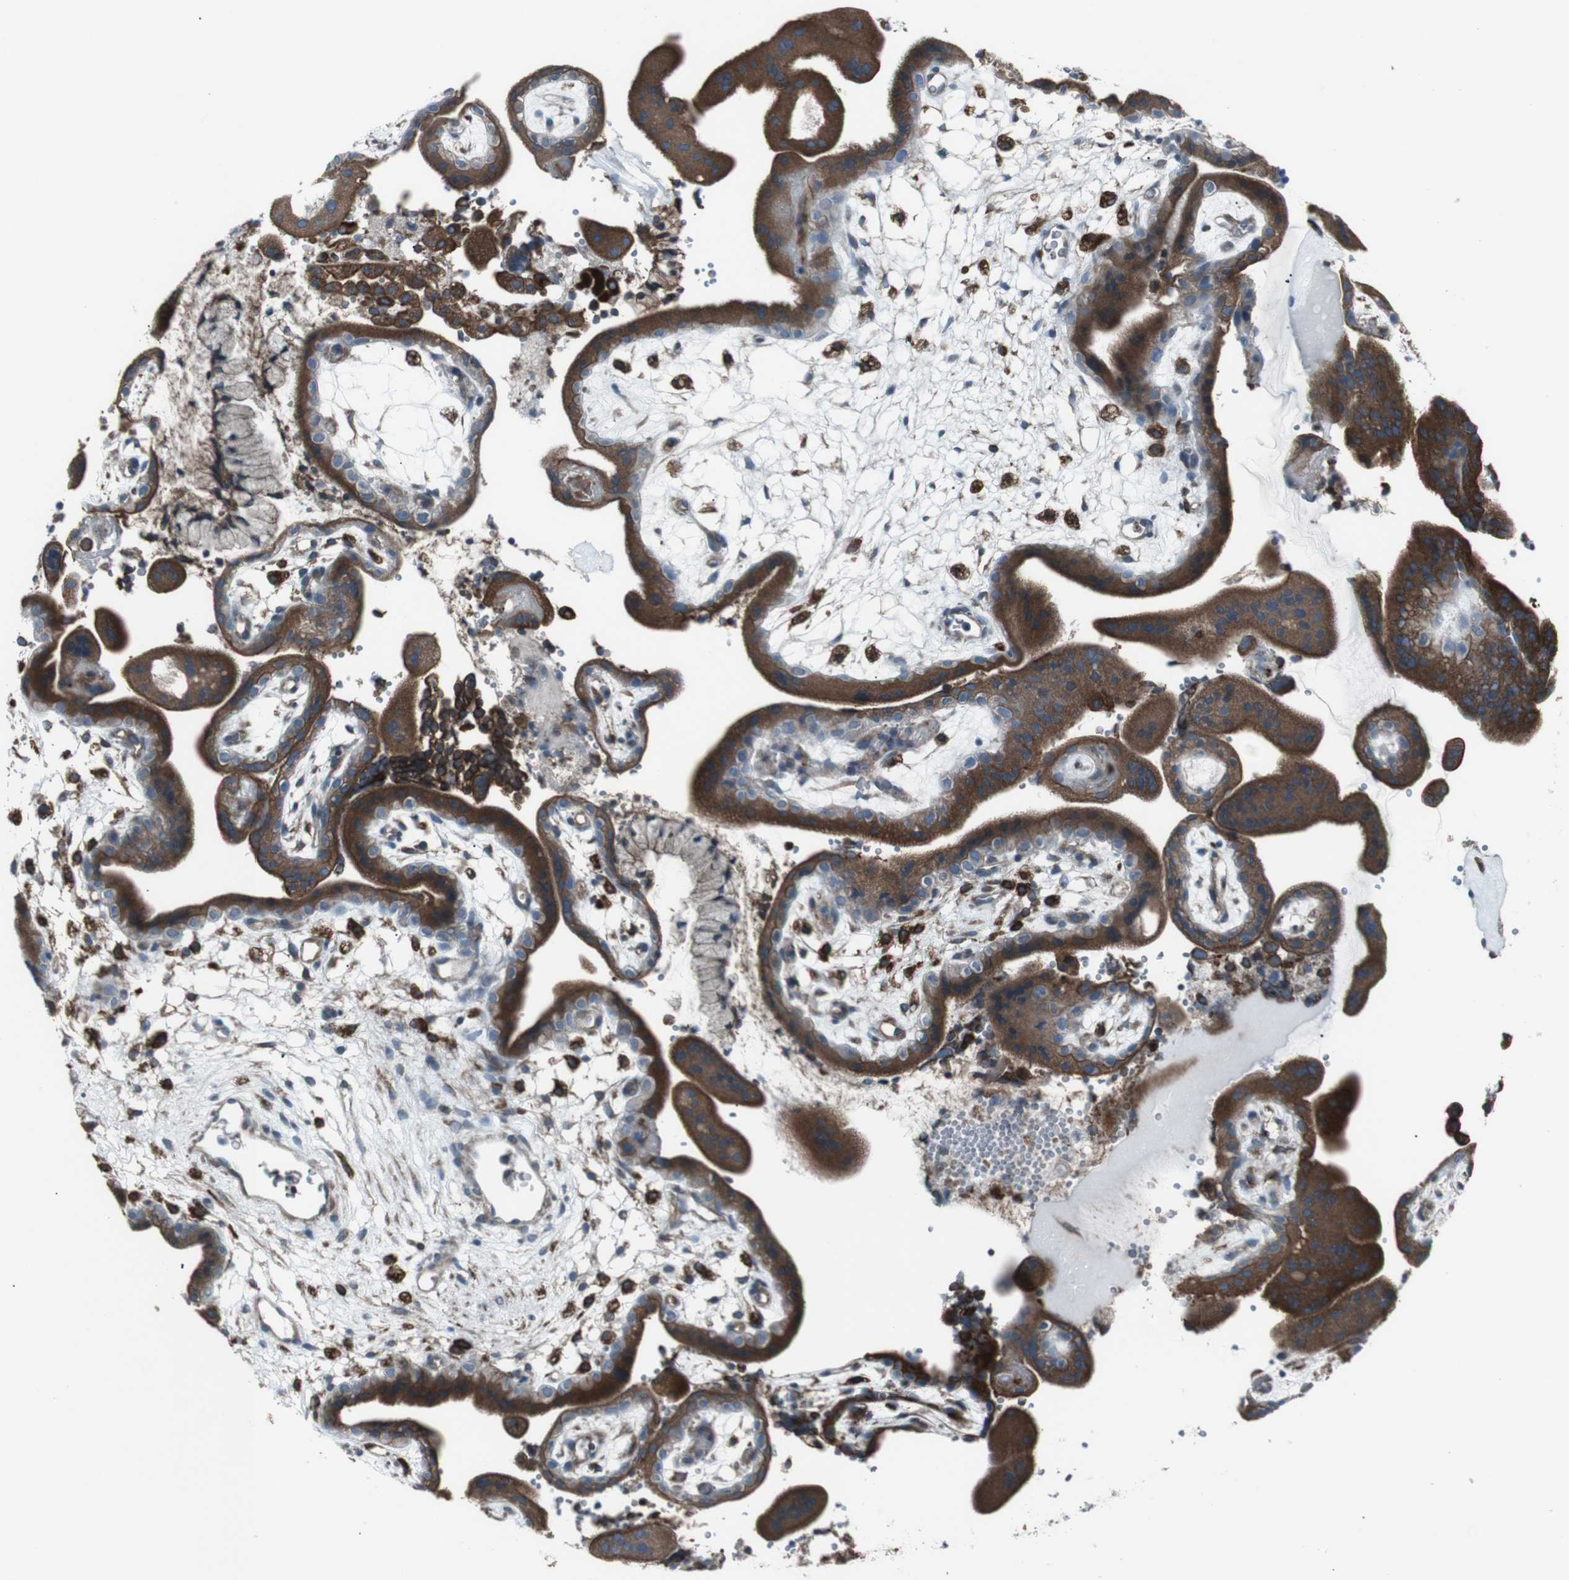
{"staining": {"intensity": "strong", "quantity": ">75%", "location": "cytoplasmic/membranous"}, "tissue": "placenta", "cell_type": "Trophoblastic cells", "image_type": "normal", "snomed": [{"axis": "morphology", "description": "Normal tissue, NOS"}, {"axis": "topography", "description": "Placenta"}], "caption": "Immunohistochemistry histopathology image of benign placenta stained for a protein (brown), which exhibits high levels of strong cytoplasmic/membranous staining in approximately >75% of trophoblastic cells.", "gene": "LNPK", "patient": {"sex": "female", "age": 18}}